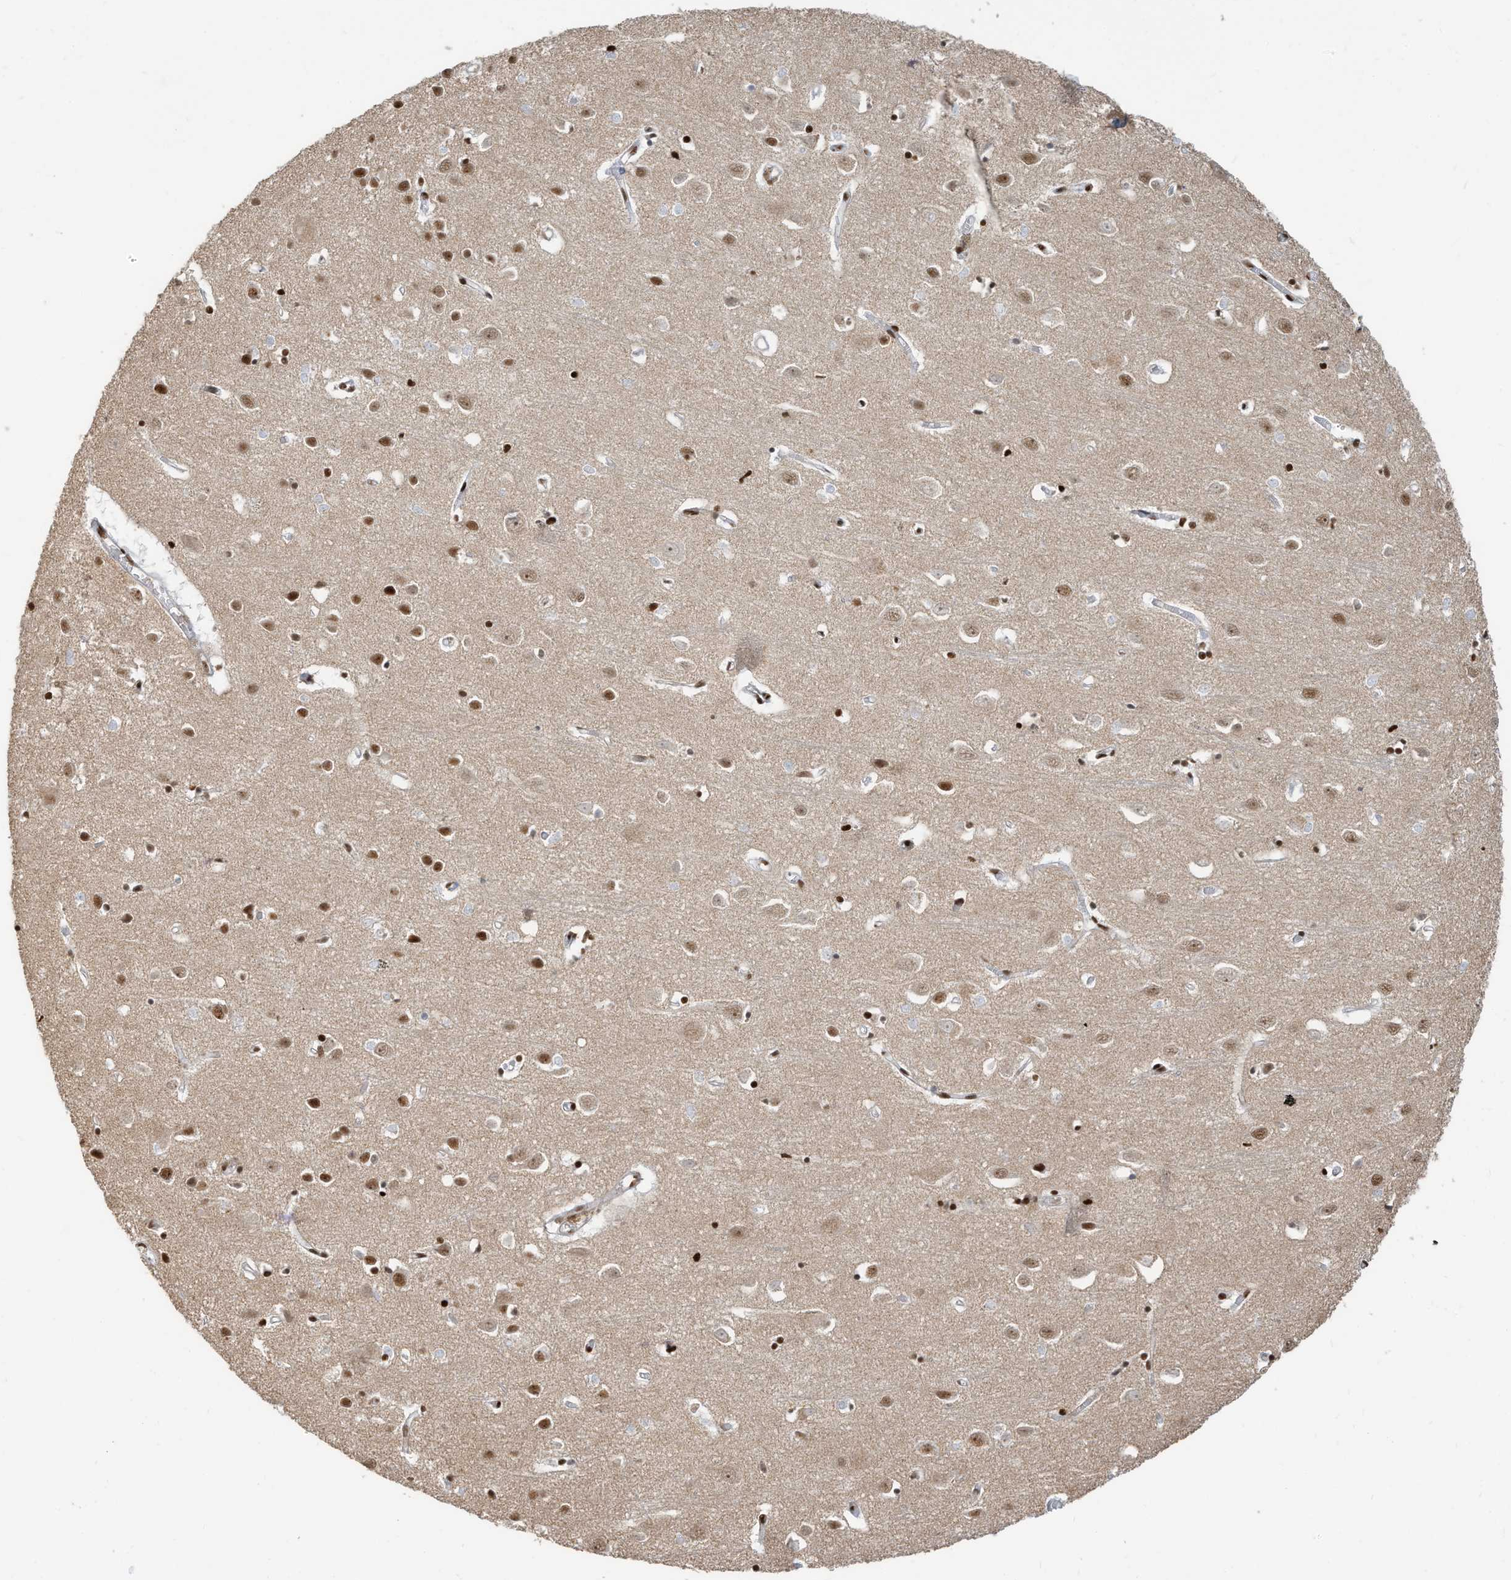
{"staining": {"intensity": "moderate", "quantity": ">75%", "location": "nuclear"}, "tissue": "cerebral cortex", "cell_type": "Endothelial cells", "image_type": "normal", "snomed": [{"axis": "morphology", "description": "Normal tissue, NOS"}, {"axis": "topography", "description": "Cerebral cortex"}], "caption": "A brown stain shows moderate nuclear positivity of a protein in endothelial cells of unremarkable human cerebral cortex.", "gene": "SAMD15", "patient": {"sex": "female", "age": 64}}